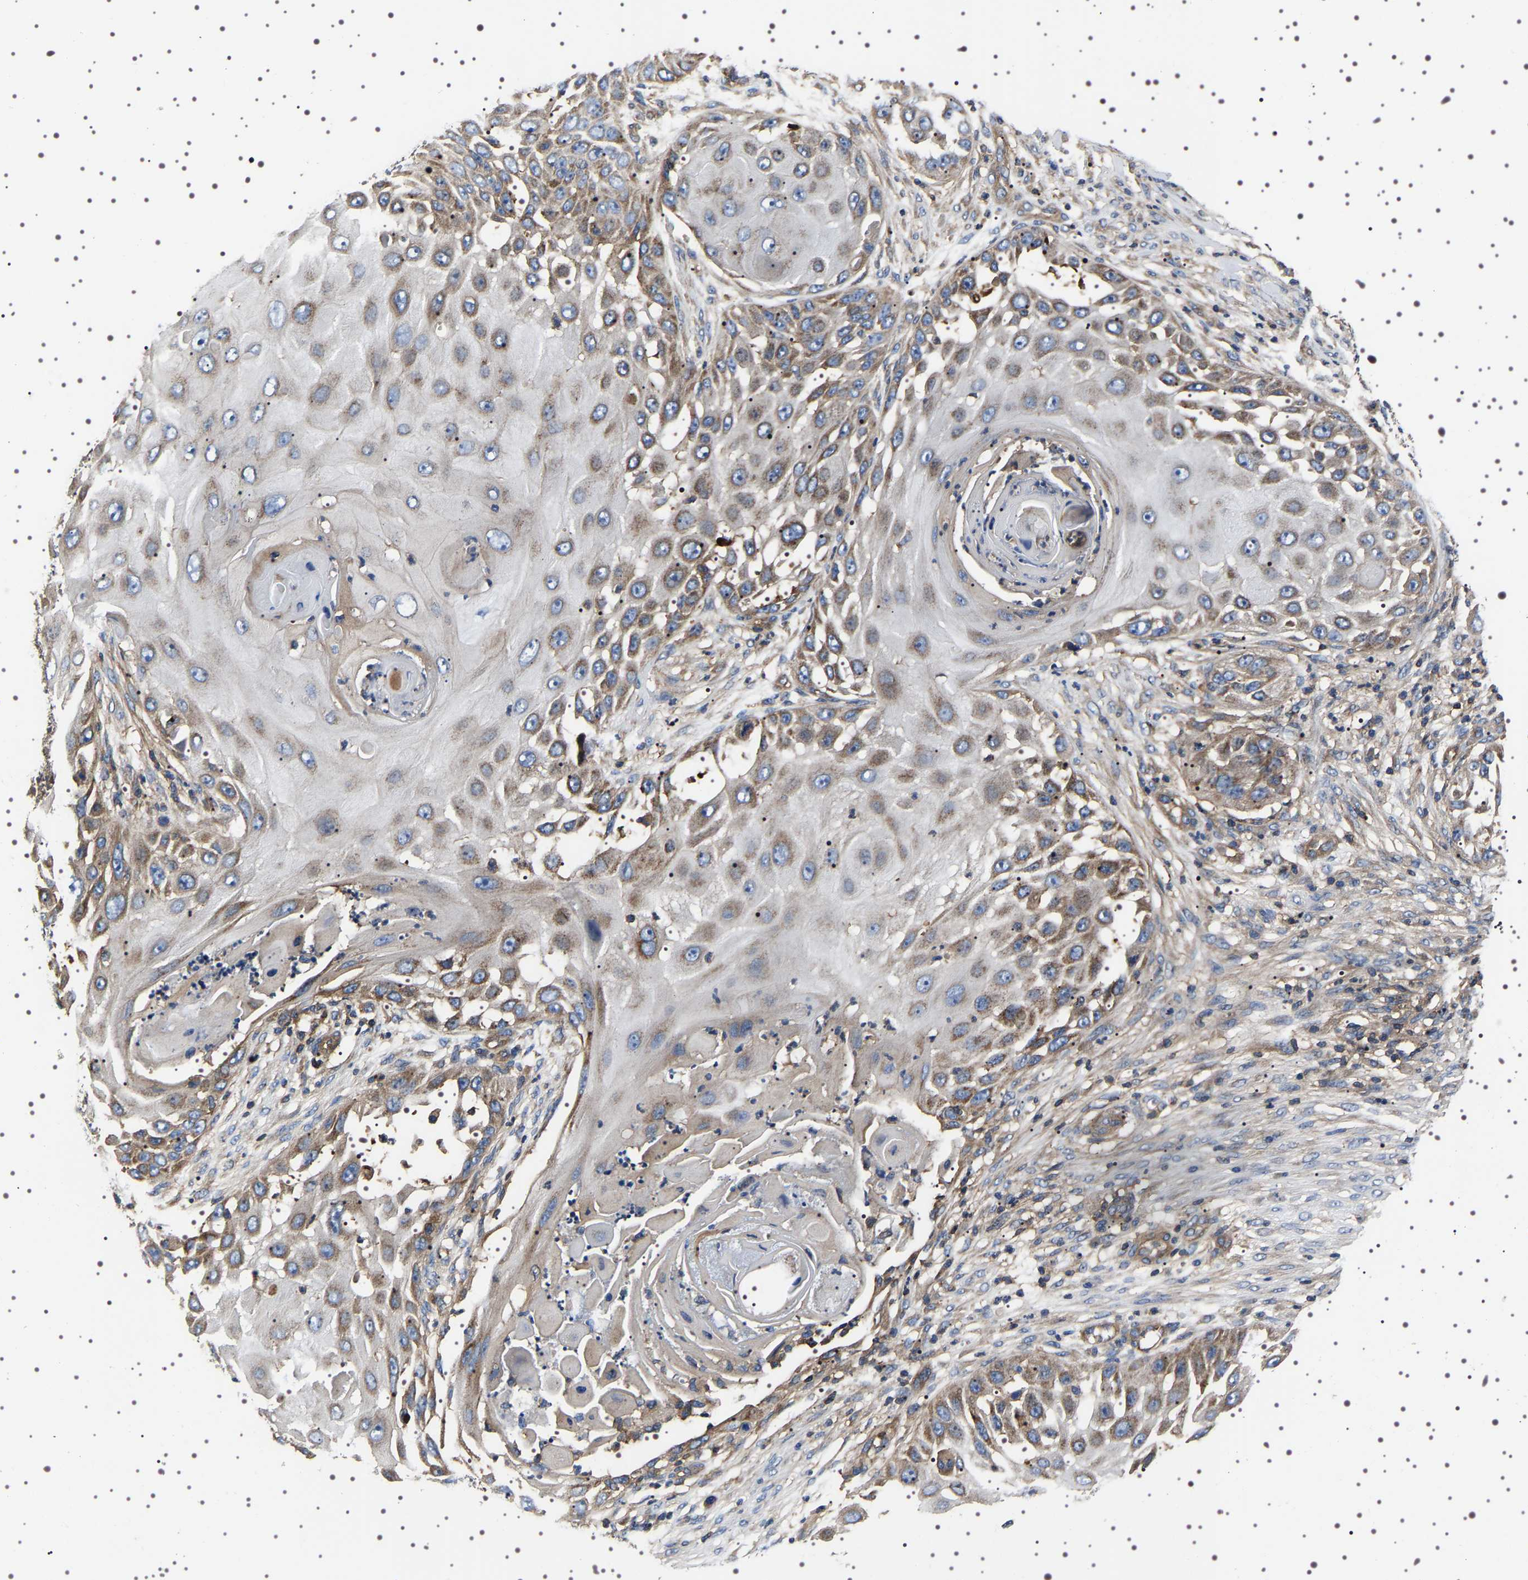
{"staining": {"intensity": "moderate", "quantity": ">75%", "location": "cytoplasmic/membranous"}, "tissue": "skin cancer", "cell_type": "Tumor cells", "image_type": "cancer", "snomed": [{"axis": "morphology", "description": "Squamous cell carcinoma, NOS"}, {"axis": "topography", "description": "Skin"}], "caption": "Immunohistochemistry image of skin cancer (squamous cell carcinoma) stained for a protein (brown), which demonstrates medium levels of moderate cytoplasmic/membranous positivity in approximately >75% of tumor cells.", "gene": "WDR1", "patient": {"sex": "female", "age": 44}}